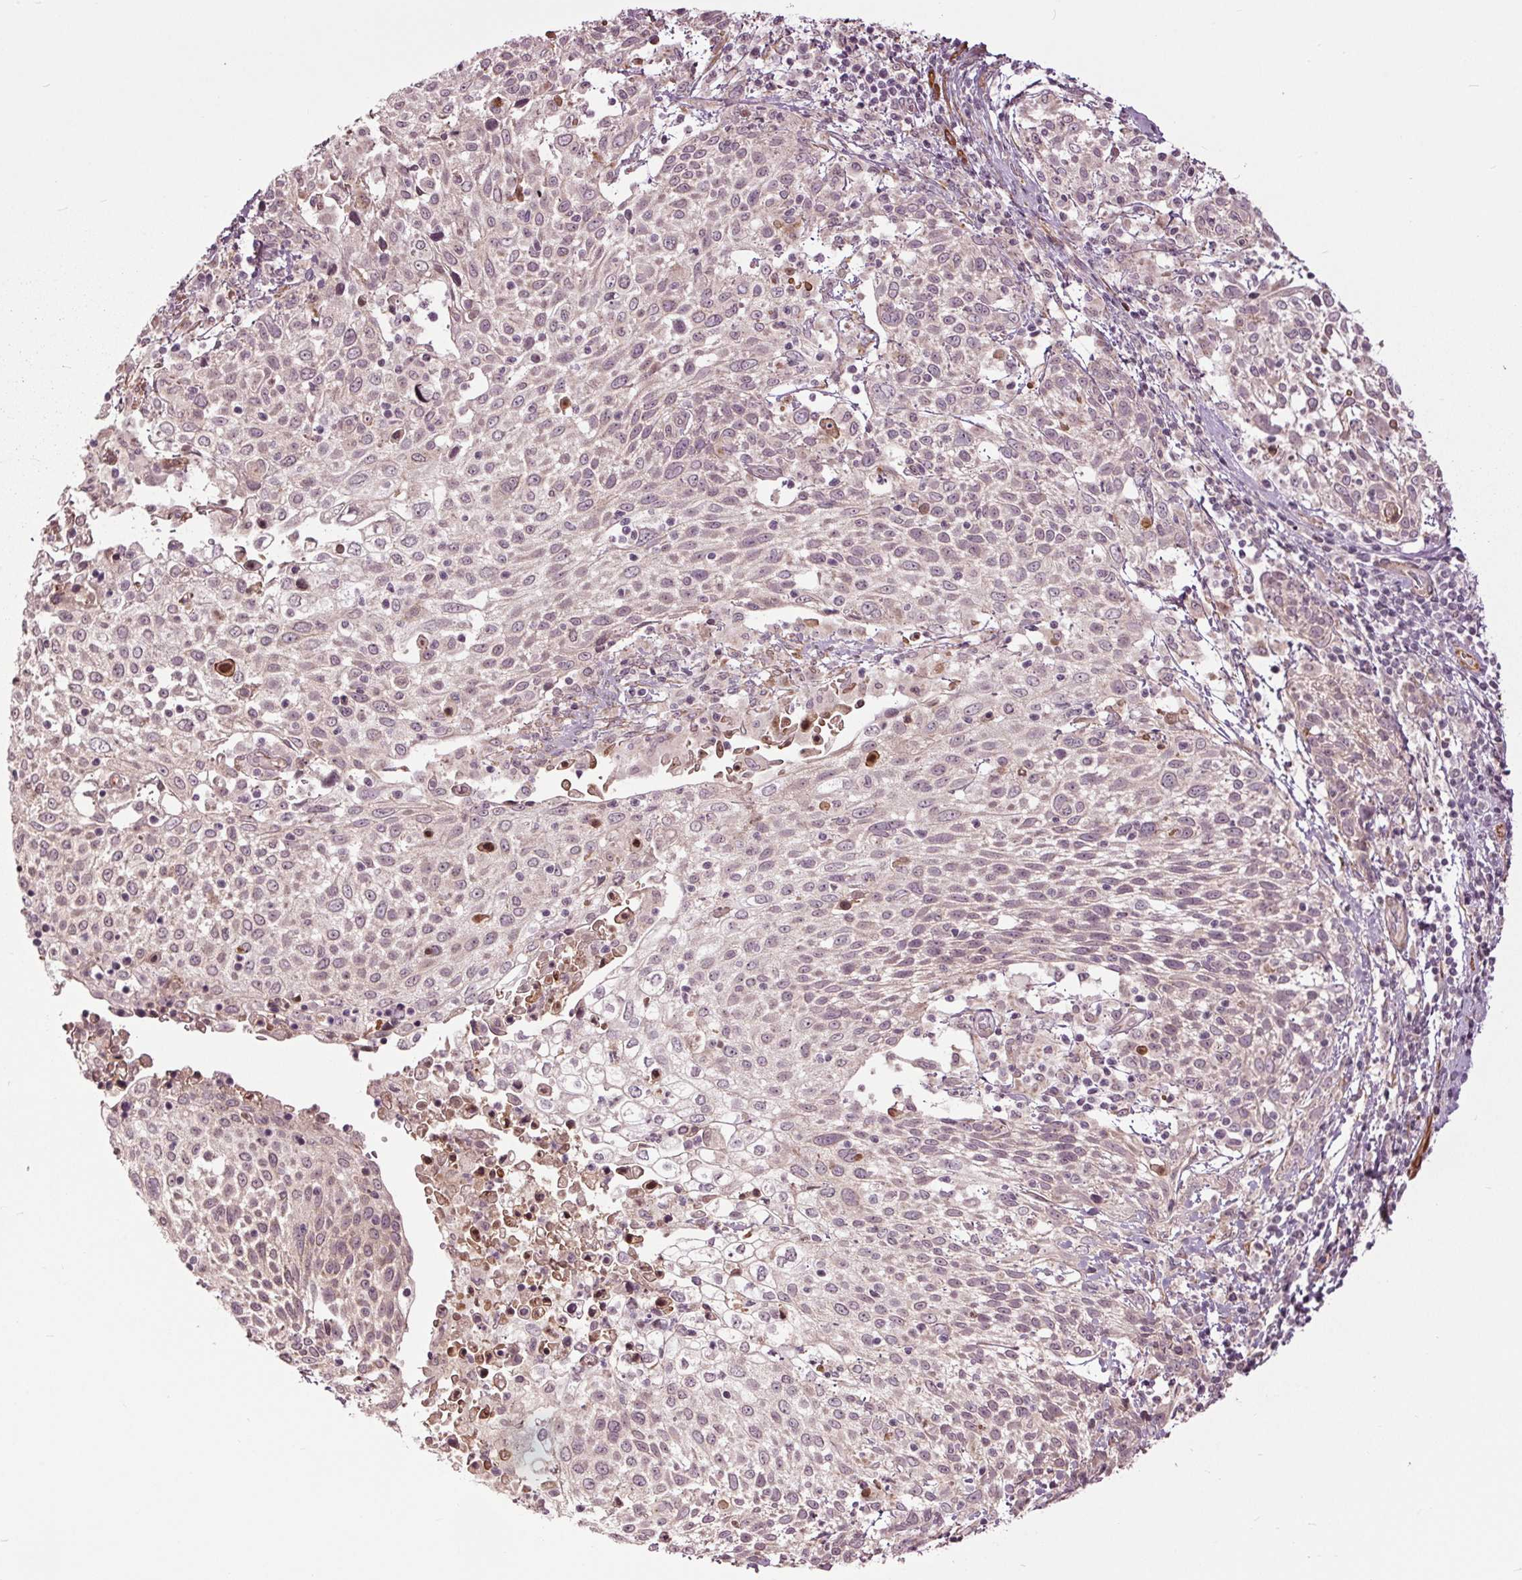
{"staining": {"intensity": "negative", "quantity": "none", "location": "none"}, "tissue": "cervical cancer", "cell_type": "Tumor cells", "image_type": "cancer", "snomed": [{"axis": "morphology", "description": "Squamous cell carcinoma, NOS"}, {"axis": "topography", "description": "Cervix"}], "caption": "This is an immunohistochemistry image of human cervical cancer. There is no positivity in tumor cells.", "gene": "HAUS5", "patient": {"sex": "female", "age": 61}}